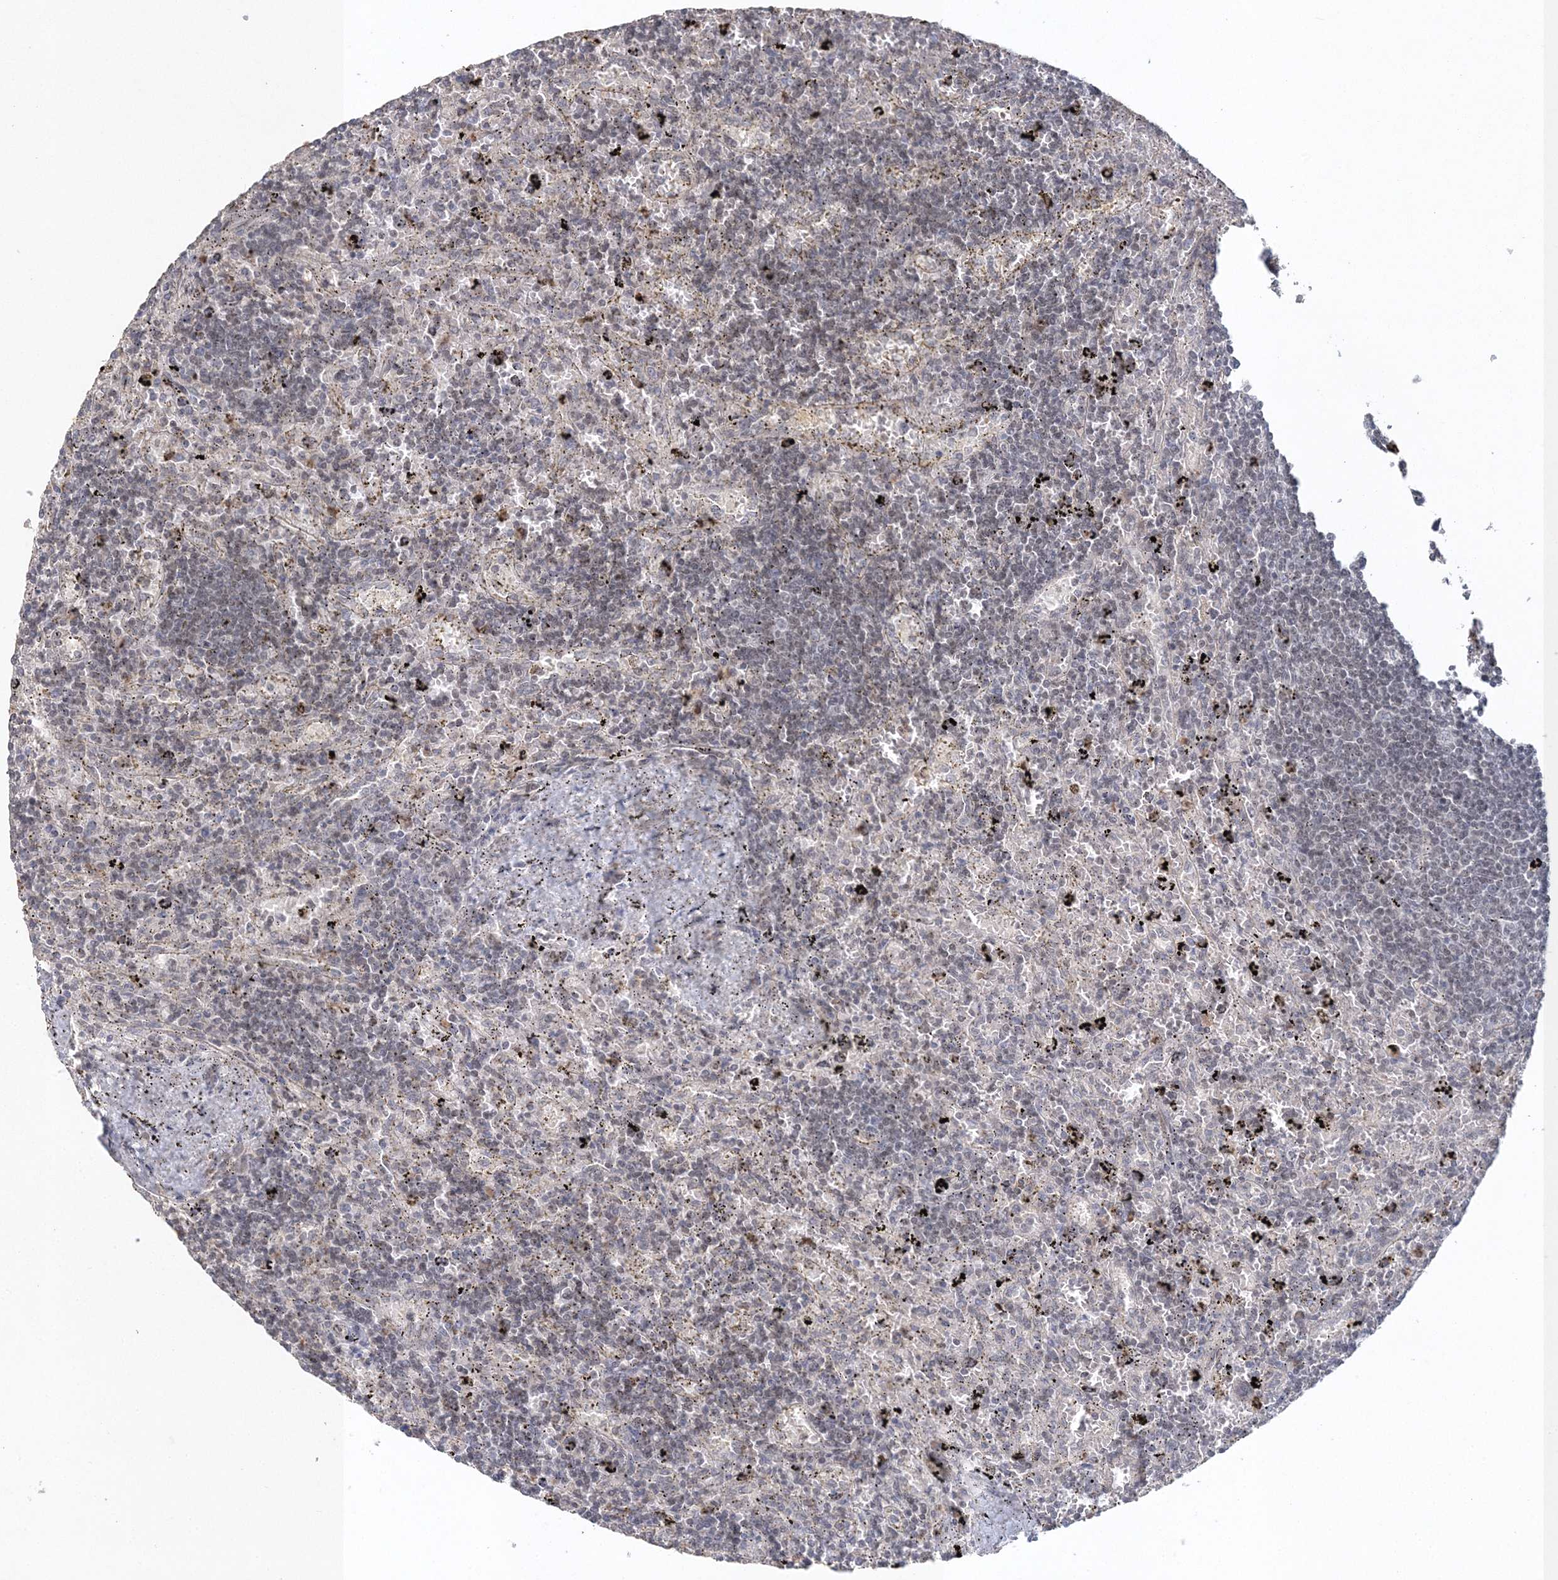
{"staining": {"intensity": "negative", "quantity": "none", "location": "none"}, "tissue": "lymphoma", "cell_type": "Tumor cells", "image_type": "cancer", "snomed": [{"axis": "morphology", "description": "Malignant lymphoma, non-Hodgkin's type, Low grade"}, {"axis": "topography", "description": "Spleen"}], "caption": "Immunohistochemical staining of malignant lymphoma, non-Hodgkin's type (low-grade) reveals no significant positivity in tumor cells. (Stains: DAB IHC with hematoxylin counter stain, Microscopy: brightfield microscopy at high magnification).", "gene": "UIMC1", "patient": {"sex": "male", "age": 76}}